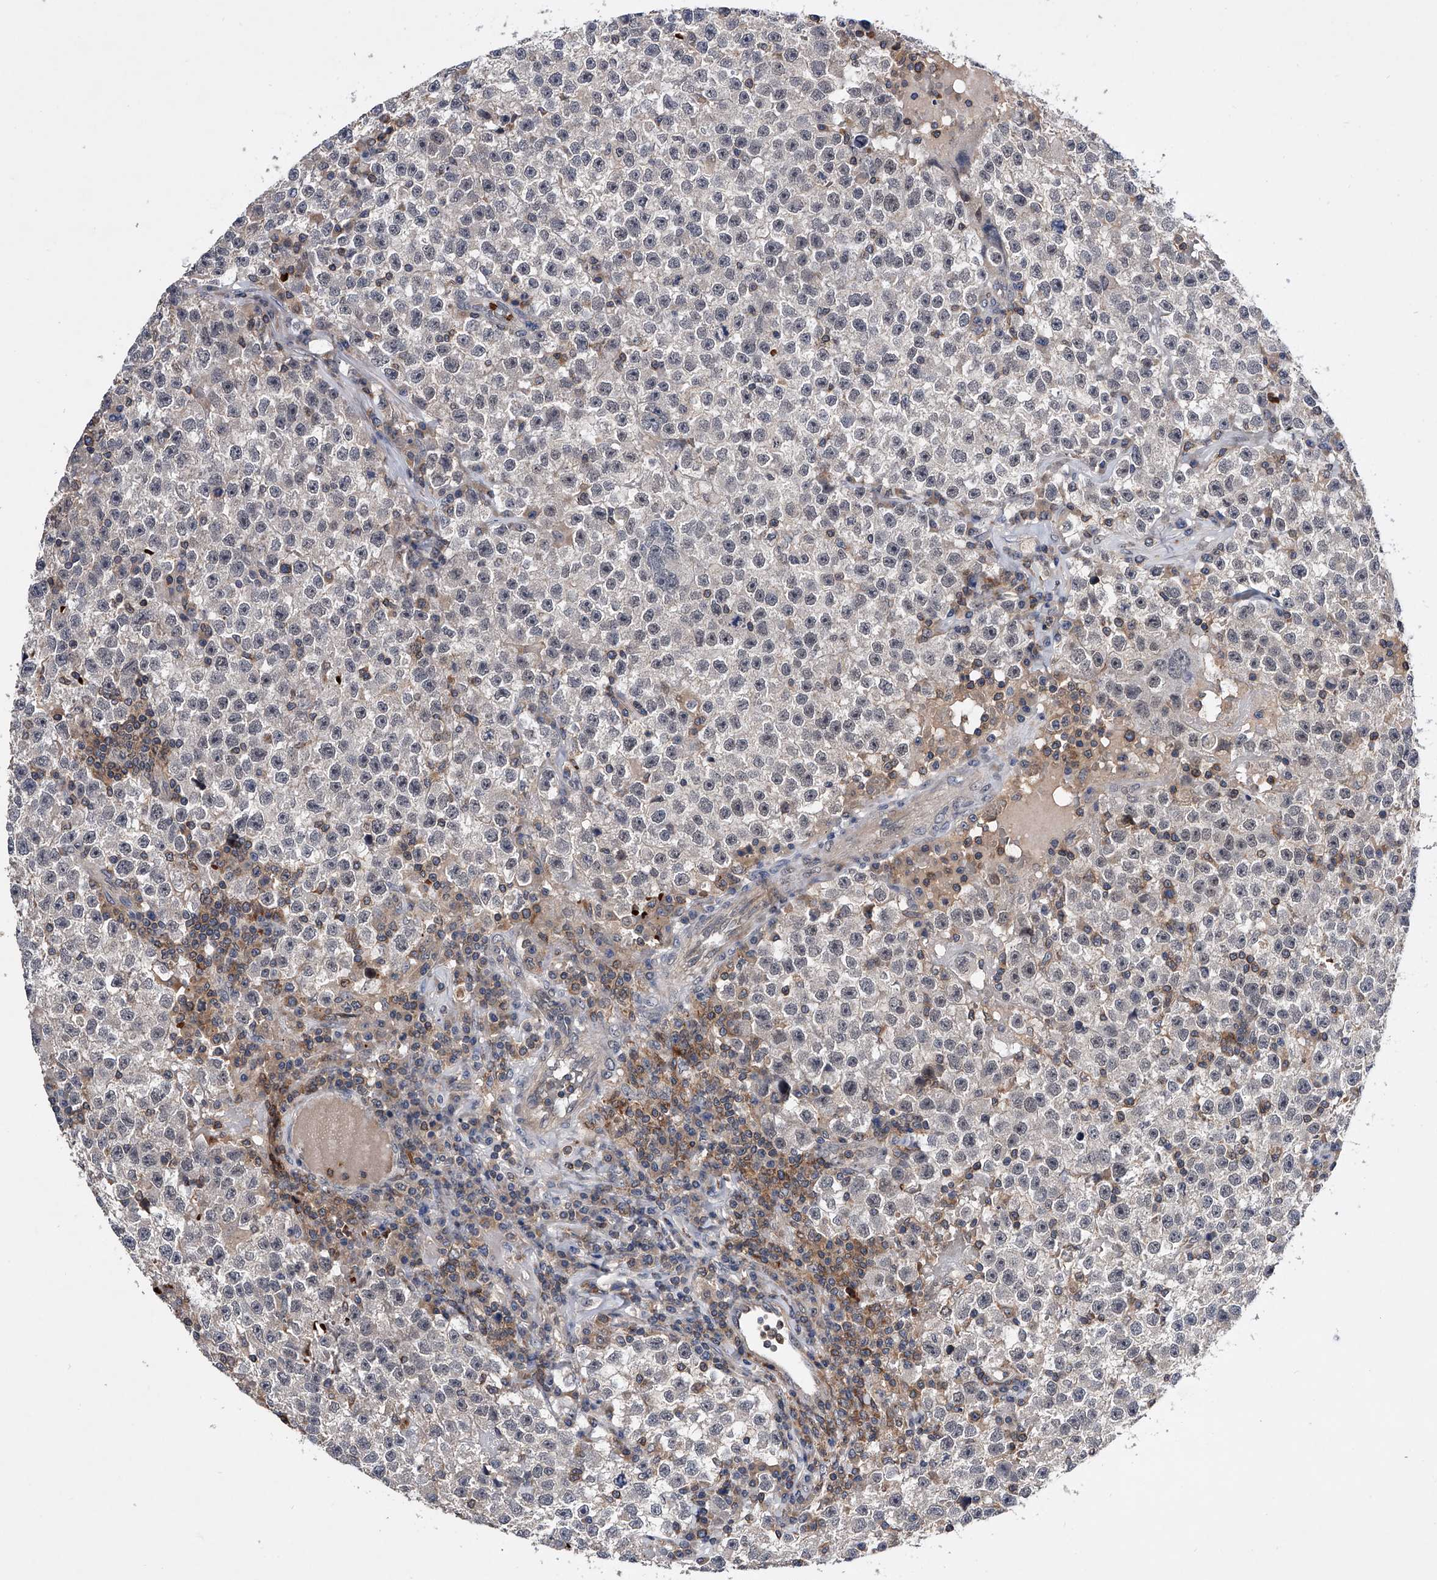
{"staining": {"intensity": "negative", "quantity": "none", "location": "none"}, "tissue": "testis cancer", "cell_type": "Tumor cells", "image_type": "cancer", "snomed": [{"axis": "morphology", "description": "Seminoma, NOS"}, {"axis": "topography", "description": "Testis"}], "caption": "Immunohistochemistry (IHC) of testis seminoma demonstrates no staining in tumor cells.", "gene": "ZNF30", "patient": {"sex": "male", "age": 22}}